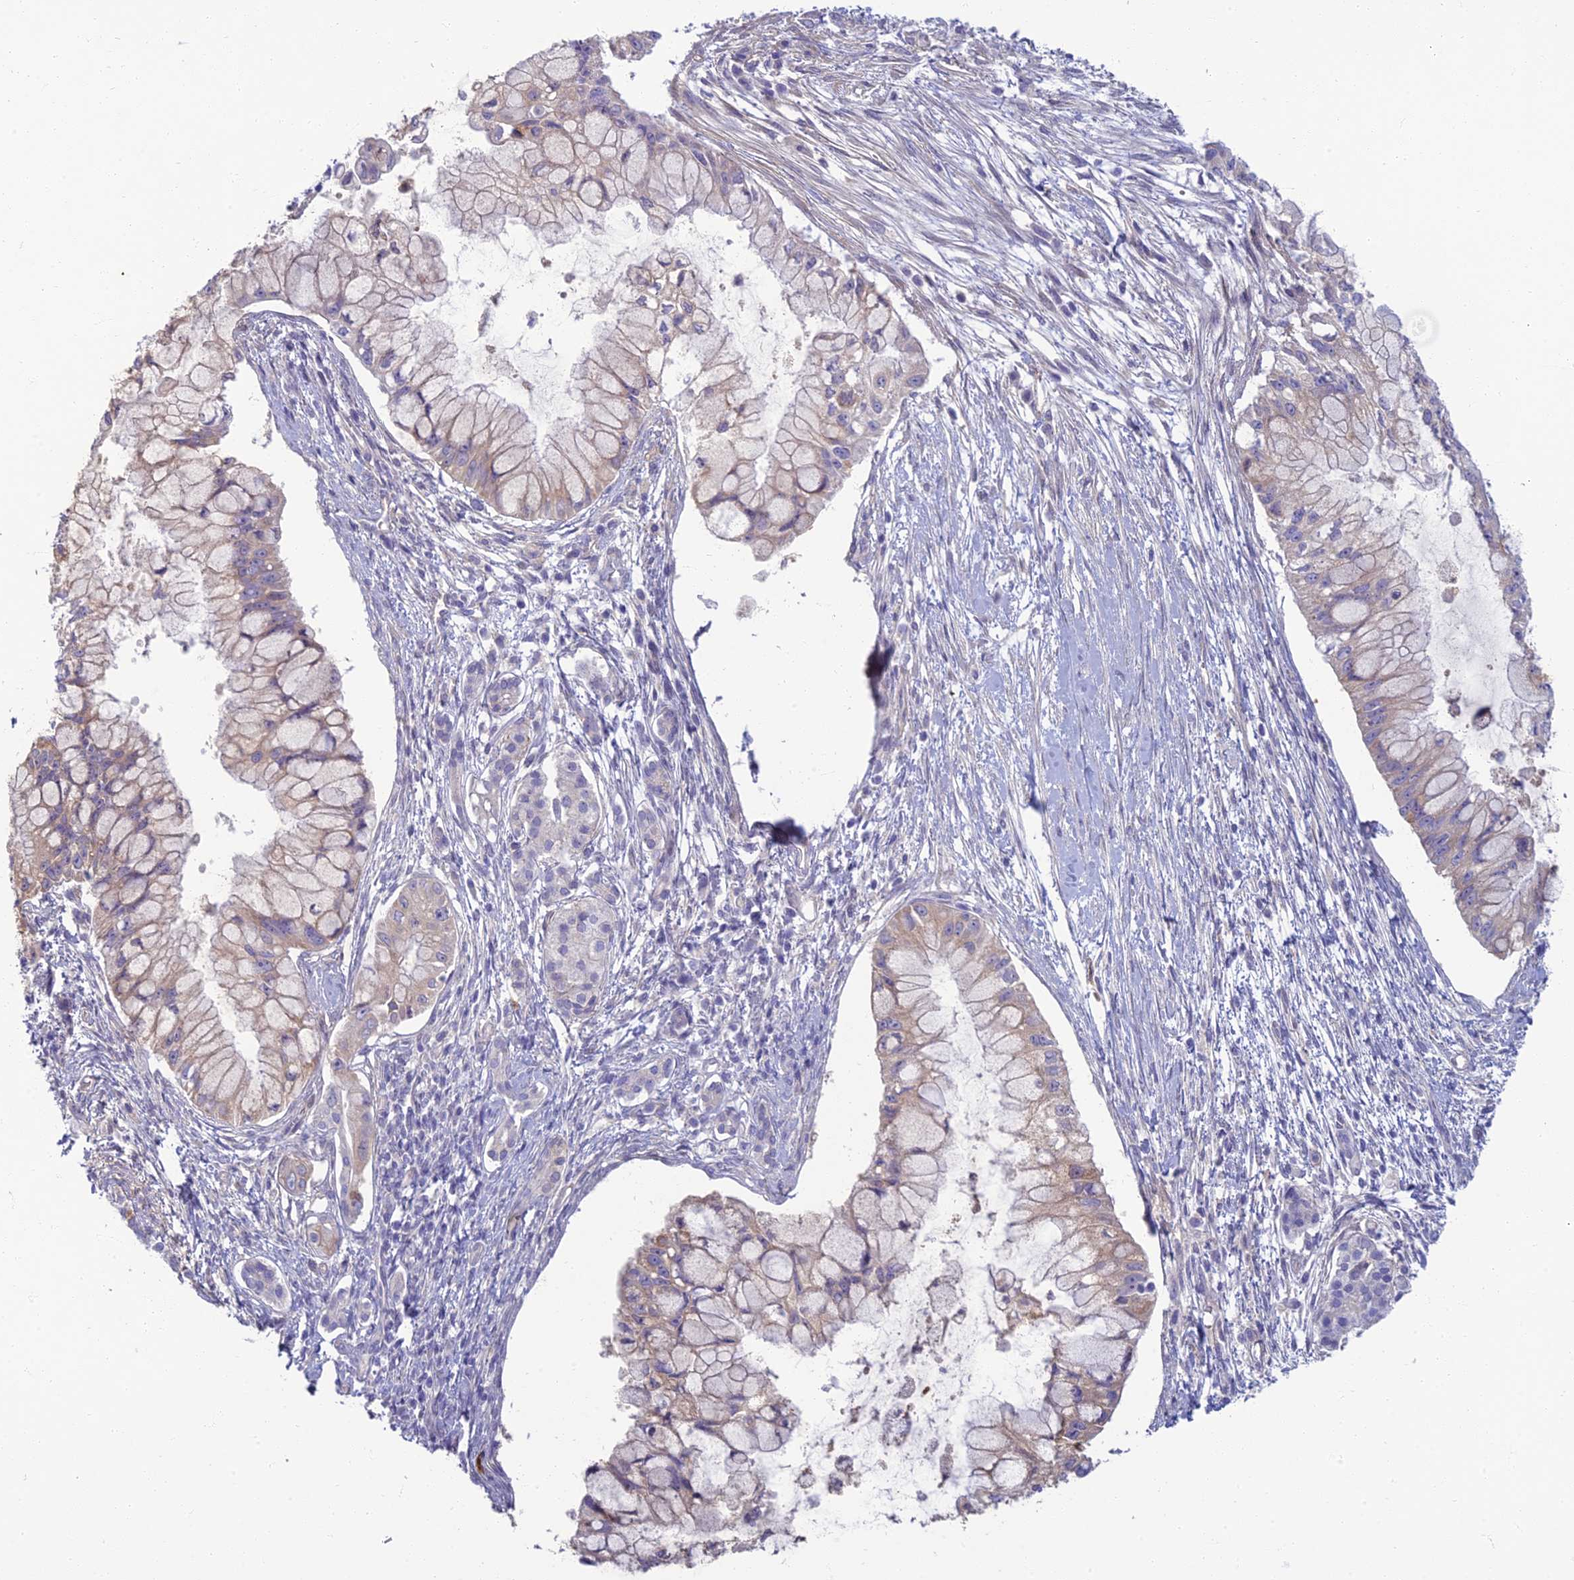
{"staining": {"intensity": "weak", "quantity": "<25%", "location": "cytoplasmic/membranous"}, "tissue": "pancreatic cancer", "cell_type": "Tumor cells", "image_type": "cancer", "snomed": [{"axis": "morphology", "description": "Adenocarcinoma, NOS"}, {"axis": "topography", "description": "Pancreas"}], "caption": "An immunohistochemistry histopathology image of pancreatic adenocarcinoma is shown. There is no staining in tumor cells of pancreatic adenocarcinoma.", "gene": "NEURL1", "patient": {"sex": "male", "age": 48}}